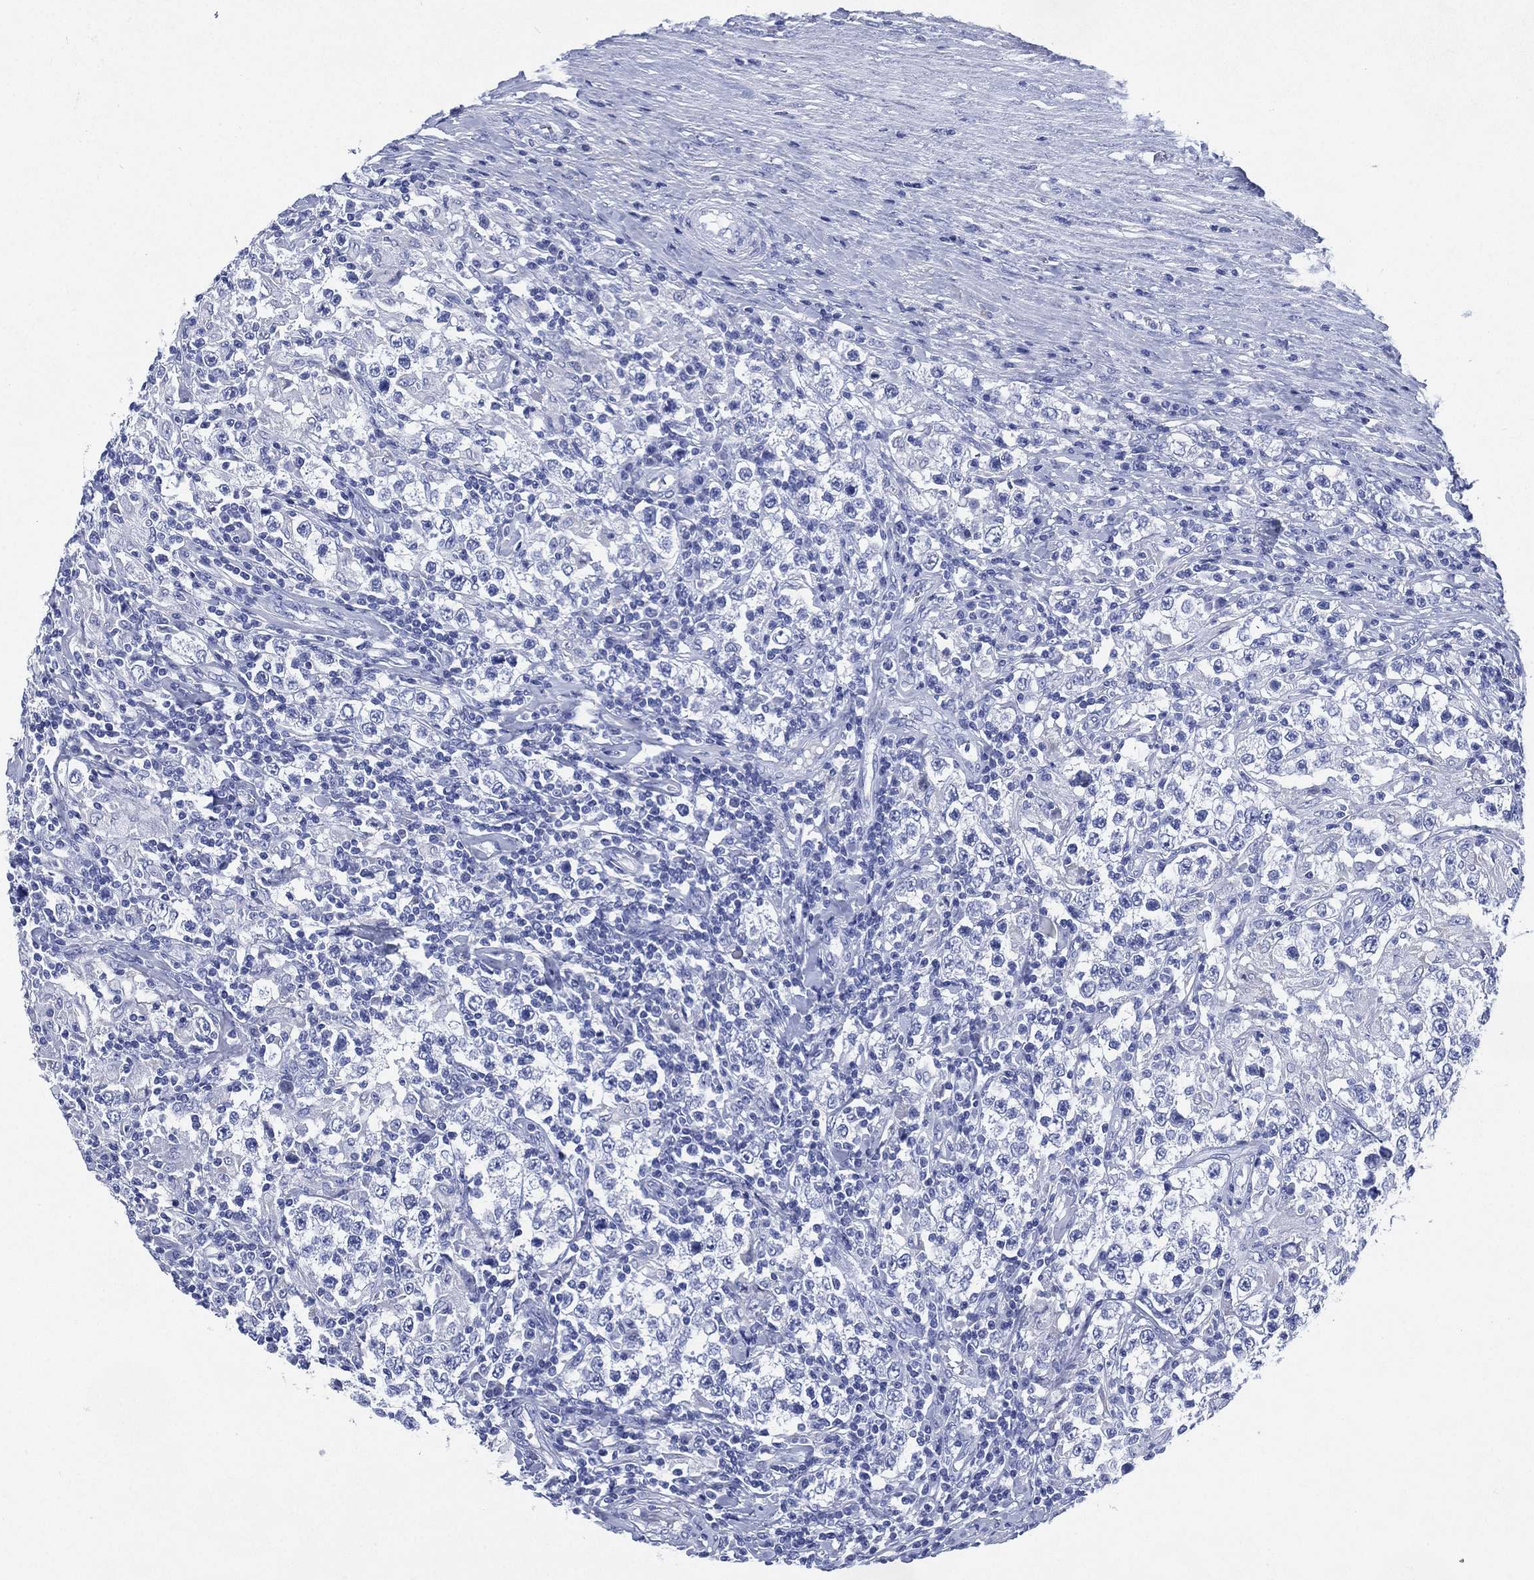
{"staining": {"intensity": "negative", "quantity": "none", "location": "none"}, "tissue": "testis cancer", "cell_type": "Tumor cells", "image_type": "cancer", "snomed": [{"axis": "morphology", "description": "Seminoma, NOS"}, {"axis": "morphology", "description": "Carcinoma, Embryonal, NOS"}, {"axis": "topography", "description": "Testis"}], "caption": "The immunohistochemistry (IHC) image has no significant expression in tumor cells of testis embryonal carcinoma tissue.", "gene": "SIGLECL1", "patient": {"sex": "male", "age": 41}}